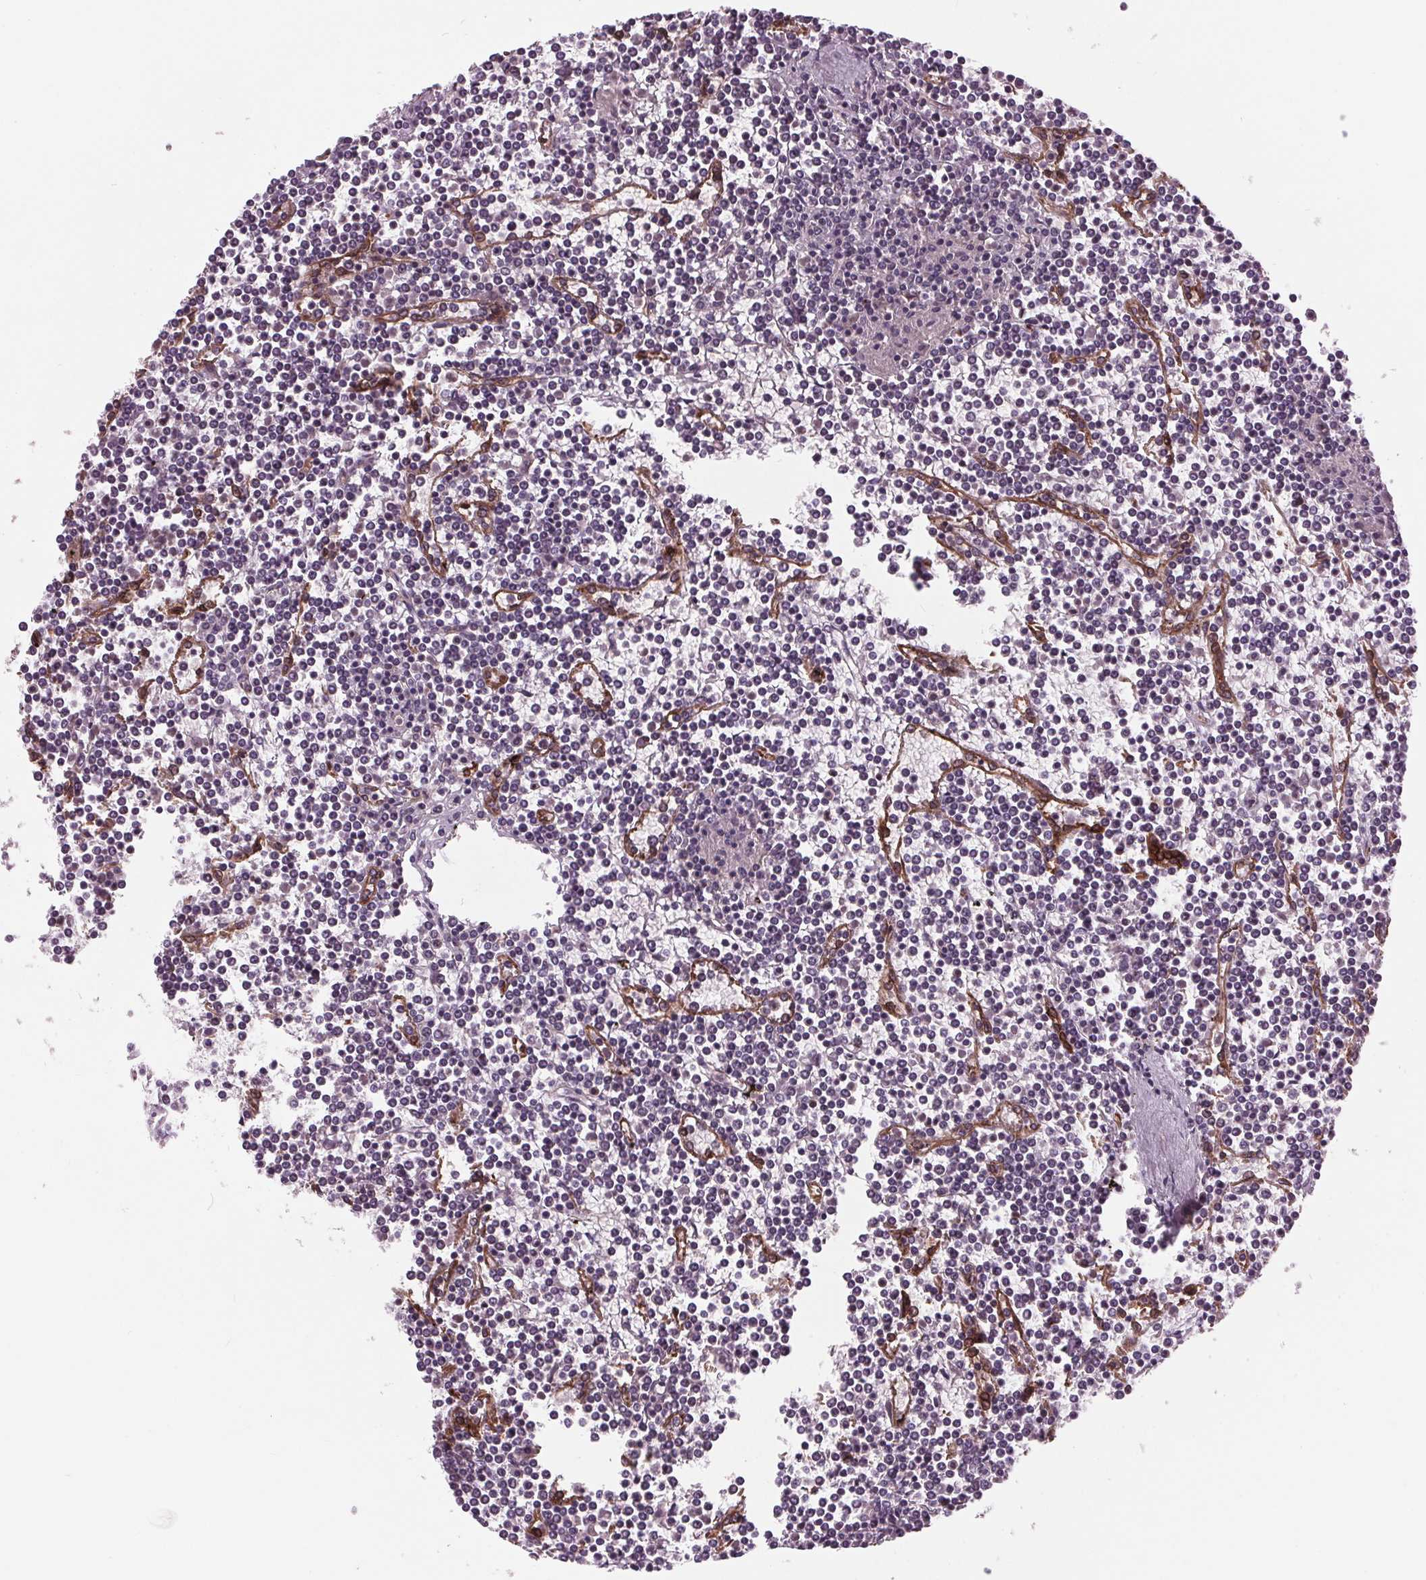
{"staining": {"intensity": "negative", "quantity": "none", "location": "none"}, "tissue": "lymphoma", "cell_type": "Tumor cells", "image_type": "cancer", "snomed": [{"axis": "morphology", "description": "Malignant lymphoma, non-Hodgkin's type, Low grade"}, {"axis": "topography", "description": "Spleen"}], "caption": "Tumor cells show no significant positivity in low-grade malignant lymphoma, non-Hodgkin's type.", "gene": "MAPK8", "patient": {"sex": "female", "age": 19}}